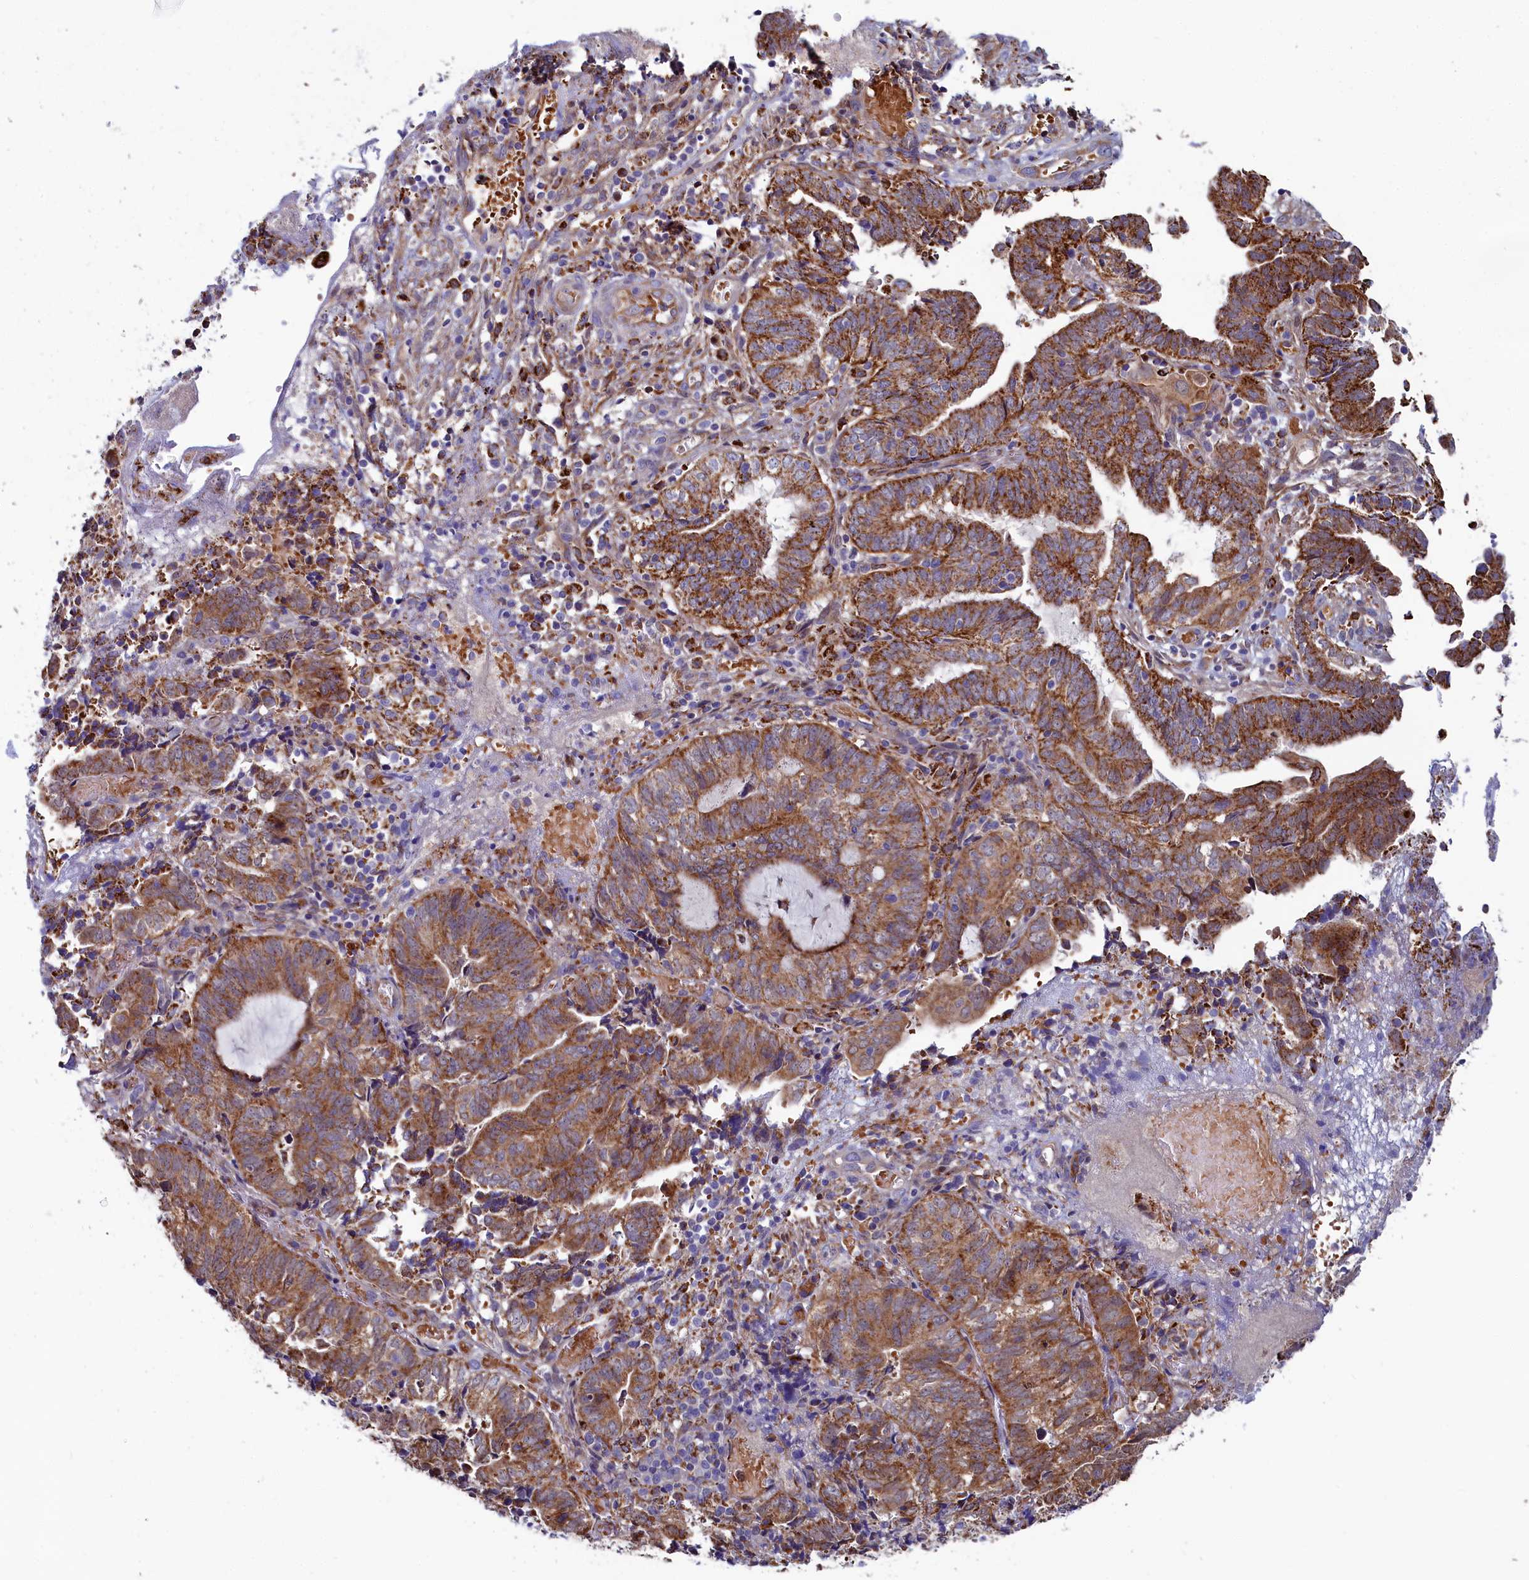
{"staining": {"intensity": "moderate", "quantity": ">75%", "location": "cytoplasmic/membranous"}, "tissue": "endometrial cancer", "cell_type": "Tumor cells", "image_type": "cancer", "snomed": [{"axis": "morphology", "description": "Adenocarcinoma, NOS"}, {"axis": "topography", "description": "Uterus"}, {"axis": "topography", "description": "Endometrium"}], "caption": "Protein staining reveals moderate cytoplasmic/membranous positivity in about >75% of tumor cells in endometrial cancer. The protein of interest is stained brown, and the nuclei are stained in blue (DAB (3,3'-diaminobenzidine) IHC with brightfield microscopy, high magnification).", "gene": "ASTE1", "patient": {"sex": "female", "age": 70}}